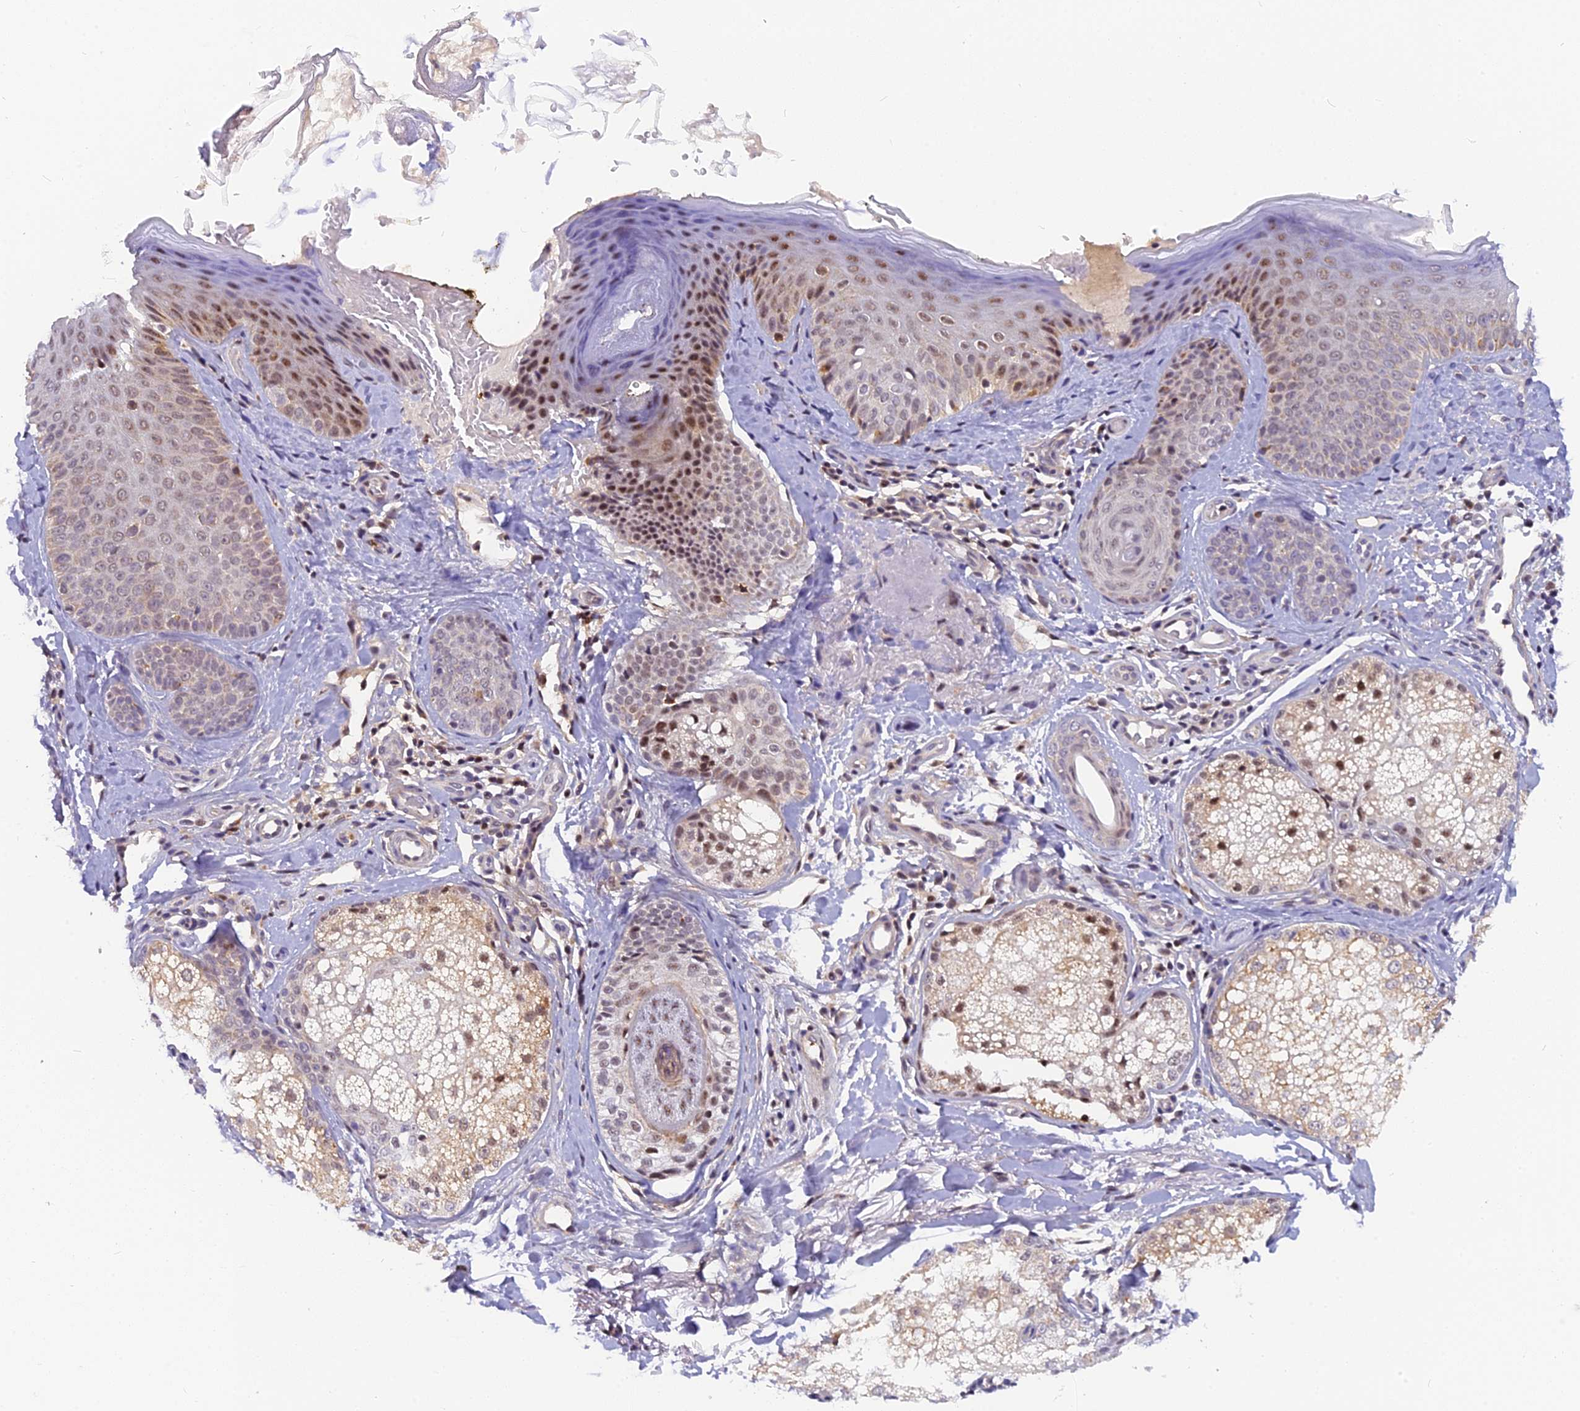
{"staining": {"intensity": "negative", "quantity": "none", "location": "none"}, "tissue": "skin", "cell_type": "Fibroblasts", "image_type": "normal", "snomed": [{"axis": "morphology", "description": "Normal tissue, NOS"}, {"axis": "topography", "description": "Skin"}], "caption": "This is a photomicrograph of immunohistochemistry (IHC) staining of benign skin, which shows no staining in fibroblasts.", "gene": "CMC1", "patient": {"sex": "male", "age": 57}}